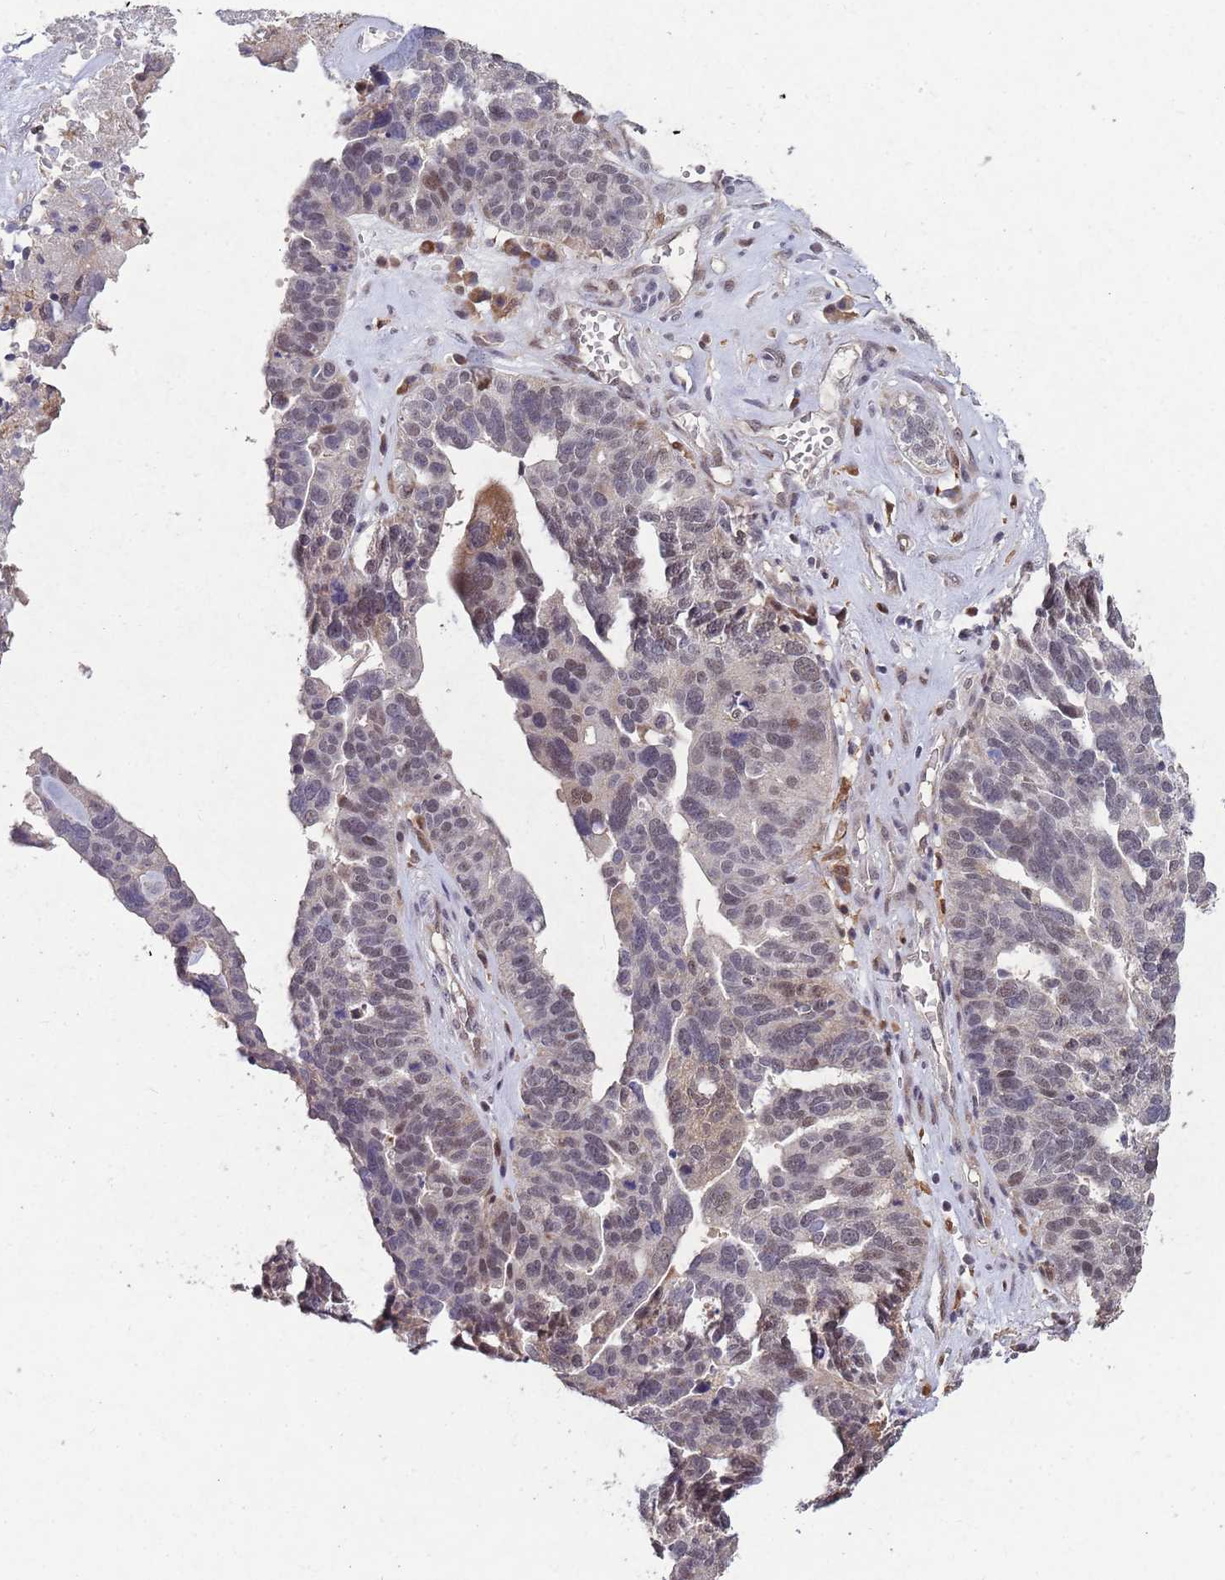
{"staining": {"intensity": "negative", "quantity": "none", "location": "none"}, "tissue": "ovarian cancer", "cell_type": "Tumor cells", "image_type": "cancer", "snomed": [{"axis": "morphology", "description": "Cystadenocarcinoma, serous, NOS"}, {"axis": "topography", "description": "Ovary"}], "caption": "This is a histopathology image of immunohistochemistry (IHC) staining of ovarian cancer (serous cystadenocarcinoma), which shows no expression in tumor cells.", "gene": "ZNF639", "patient": {"sex": "female", "age": 59}}